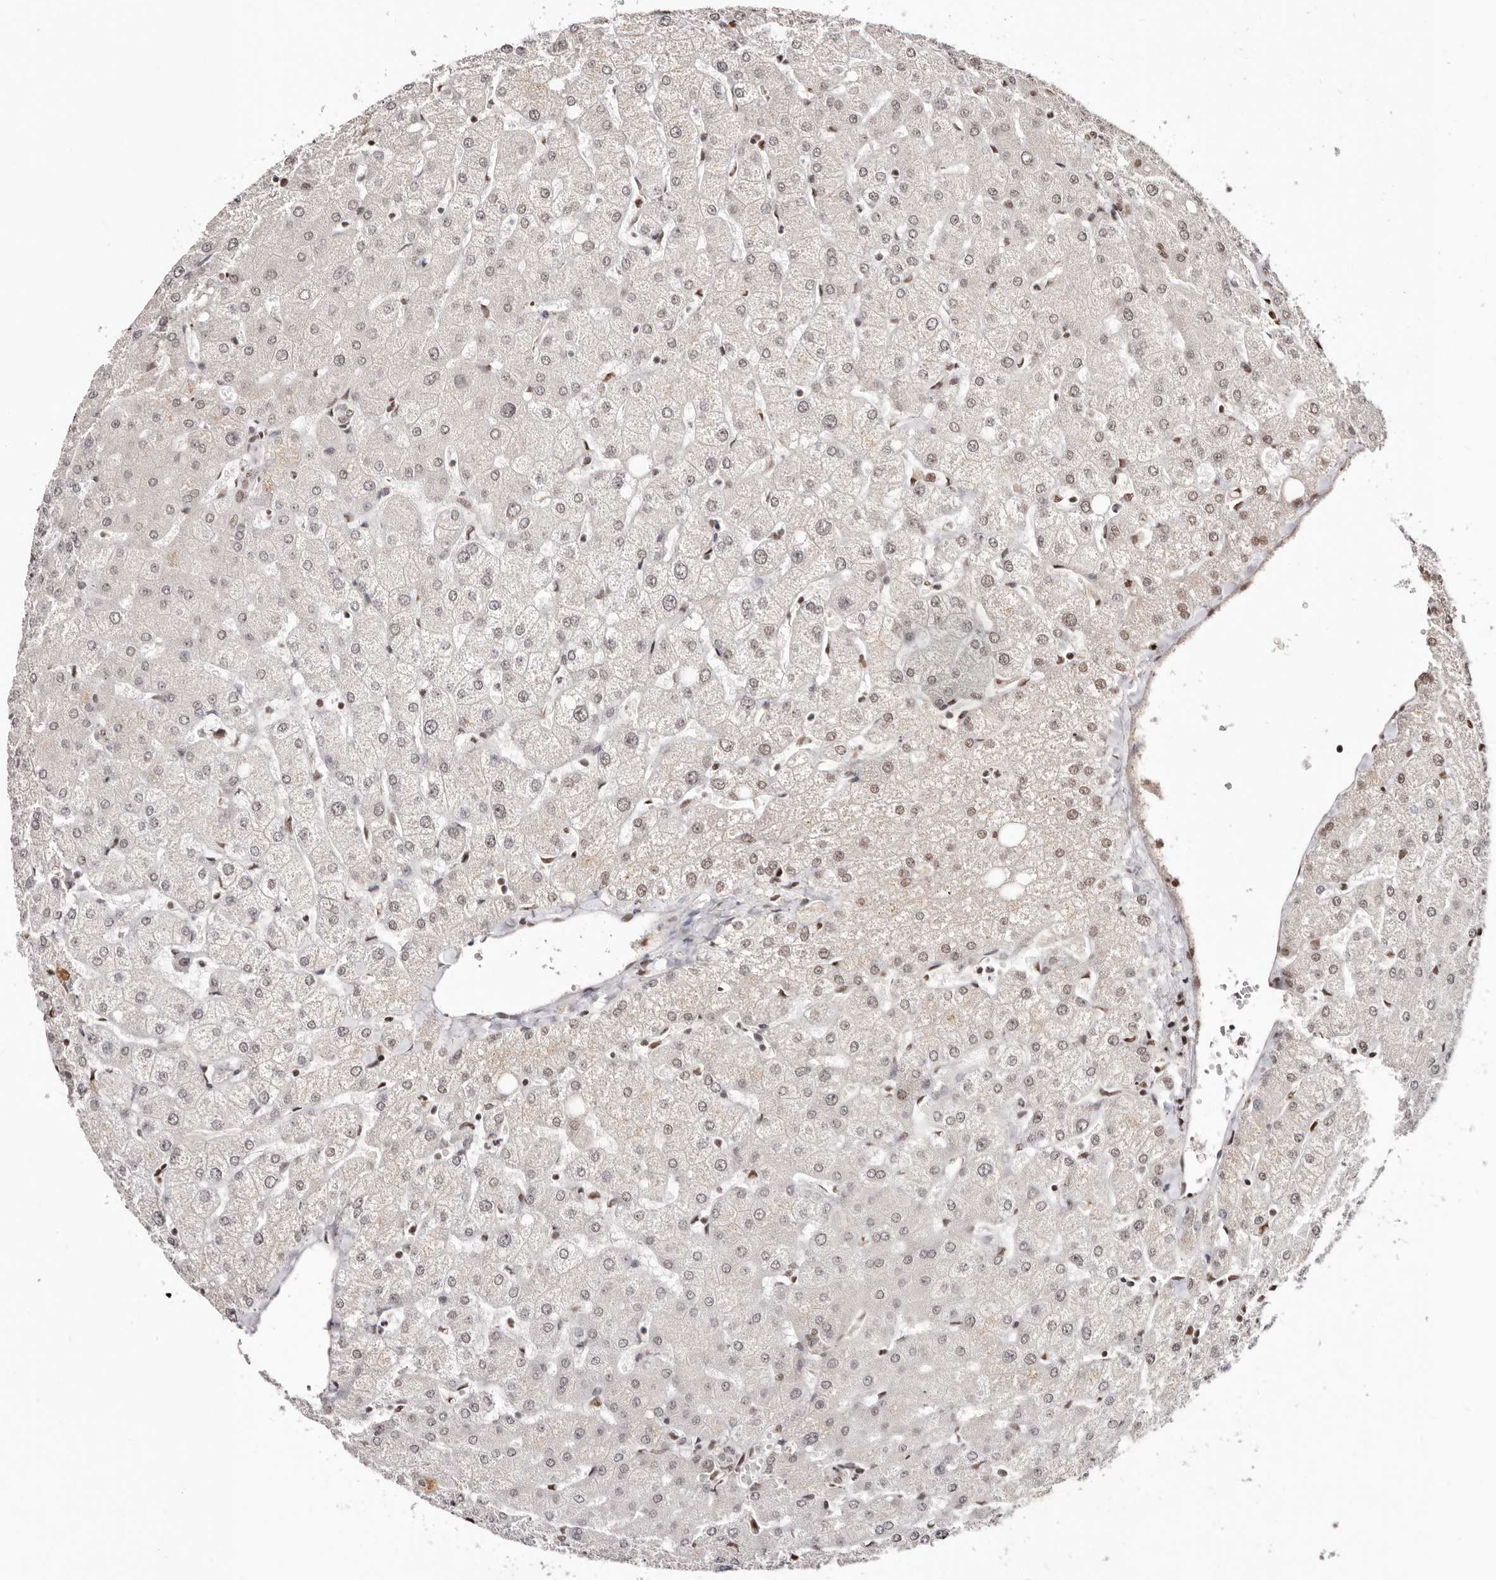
{"staining": {"intensity": "negative", "quantity": "none", "location": "none"}, "tissue": "liver", "cell_type": "Cholangiocytes", "image_type": "normal", "snomed": [{"axis": "morphology", "description": "Normal tissue, NOS"}, {"axis": "topography", "description": "Liver"}], "caption": "A histopathology image of liver stained for a protein exhibits no brown staining in cholangiocytes.", "gene": "BICRAL", "patient": {"sex": "female", "age": 54}}